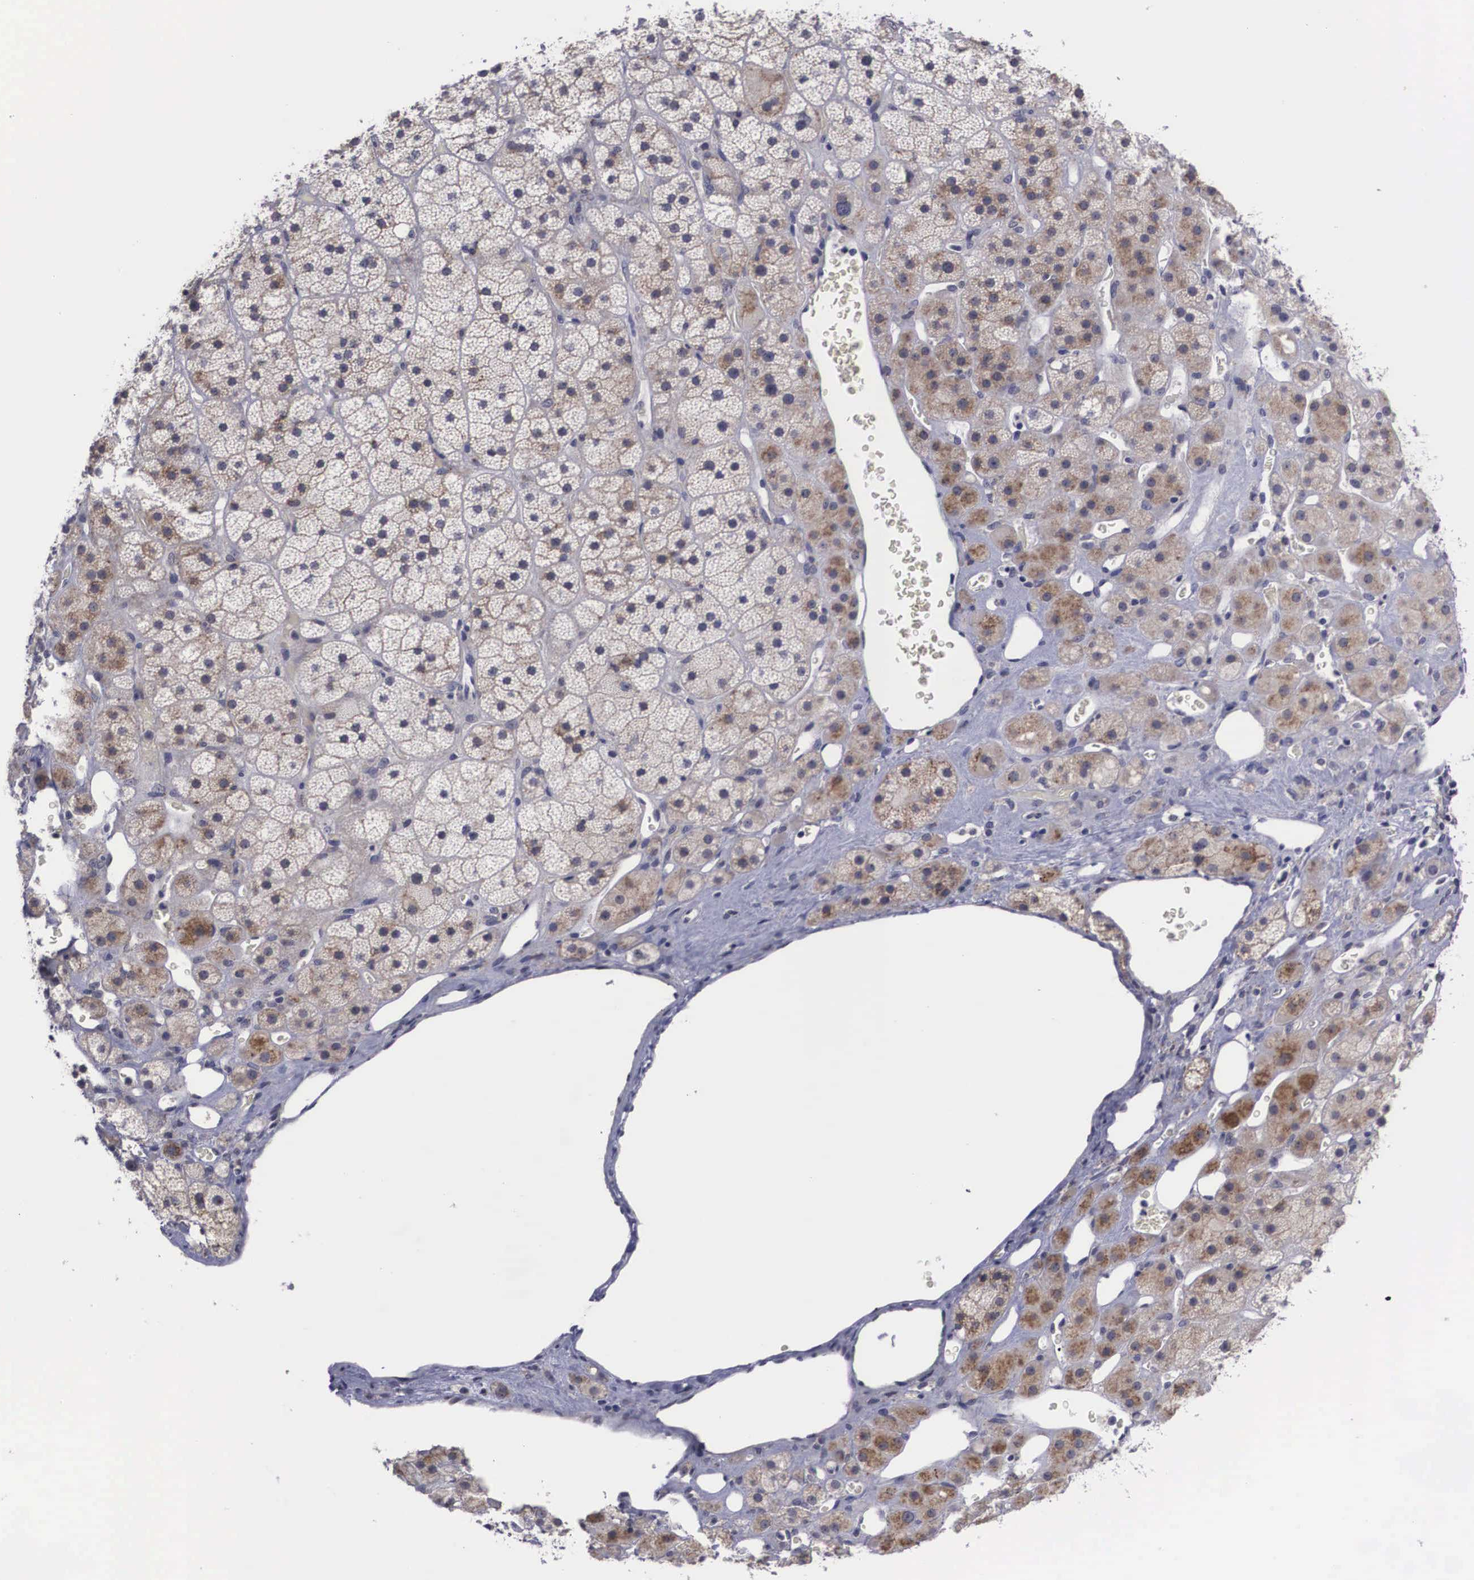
{"staining": {"intensity": "weak", "quantity": "25%-75%", "location": "cytoplasmic/membranous"}, "tissue": "adrenal gland", "cell_type": "Glandular cells", "image_type": "normal", "snomed": [{"axis": "morphology", "description": "Normal tissue, NOS"}, {"axis": "topography", "description": "Adrenal gland"}], "caption": "Immunohistochemistry (IHC) photomicrograph of unremarkable human adrenal gland stained for a protein (brown), which displays low levels of weak cytoplasmic/membranous positivity in approximately 25%-75% of glandular cells.", "gene": "CRELD2", "patient": {"sex": "male", "age": 57}}